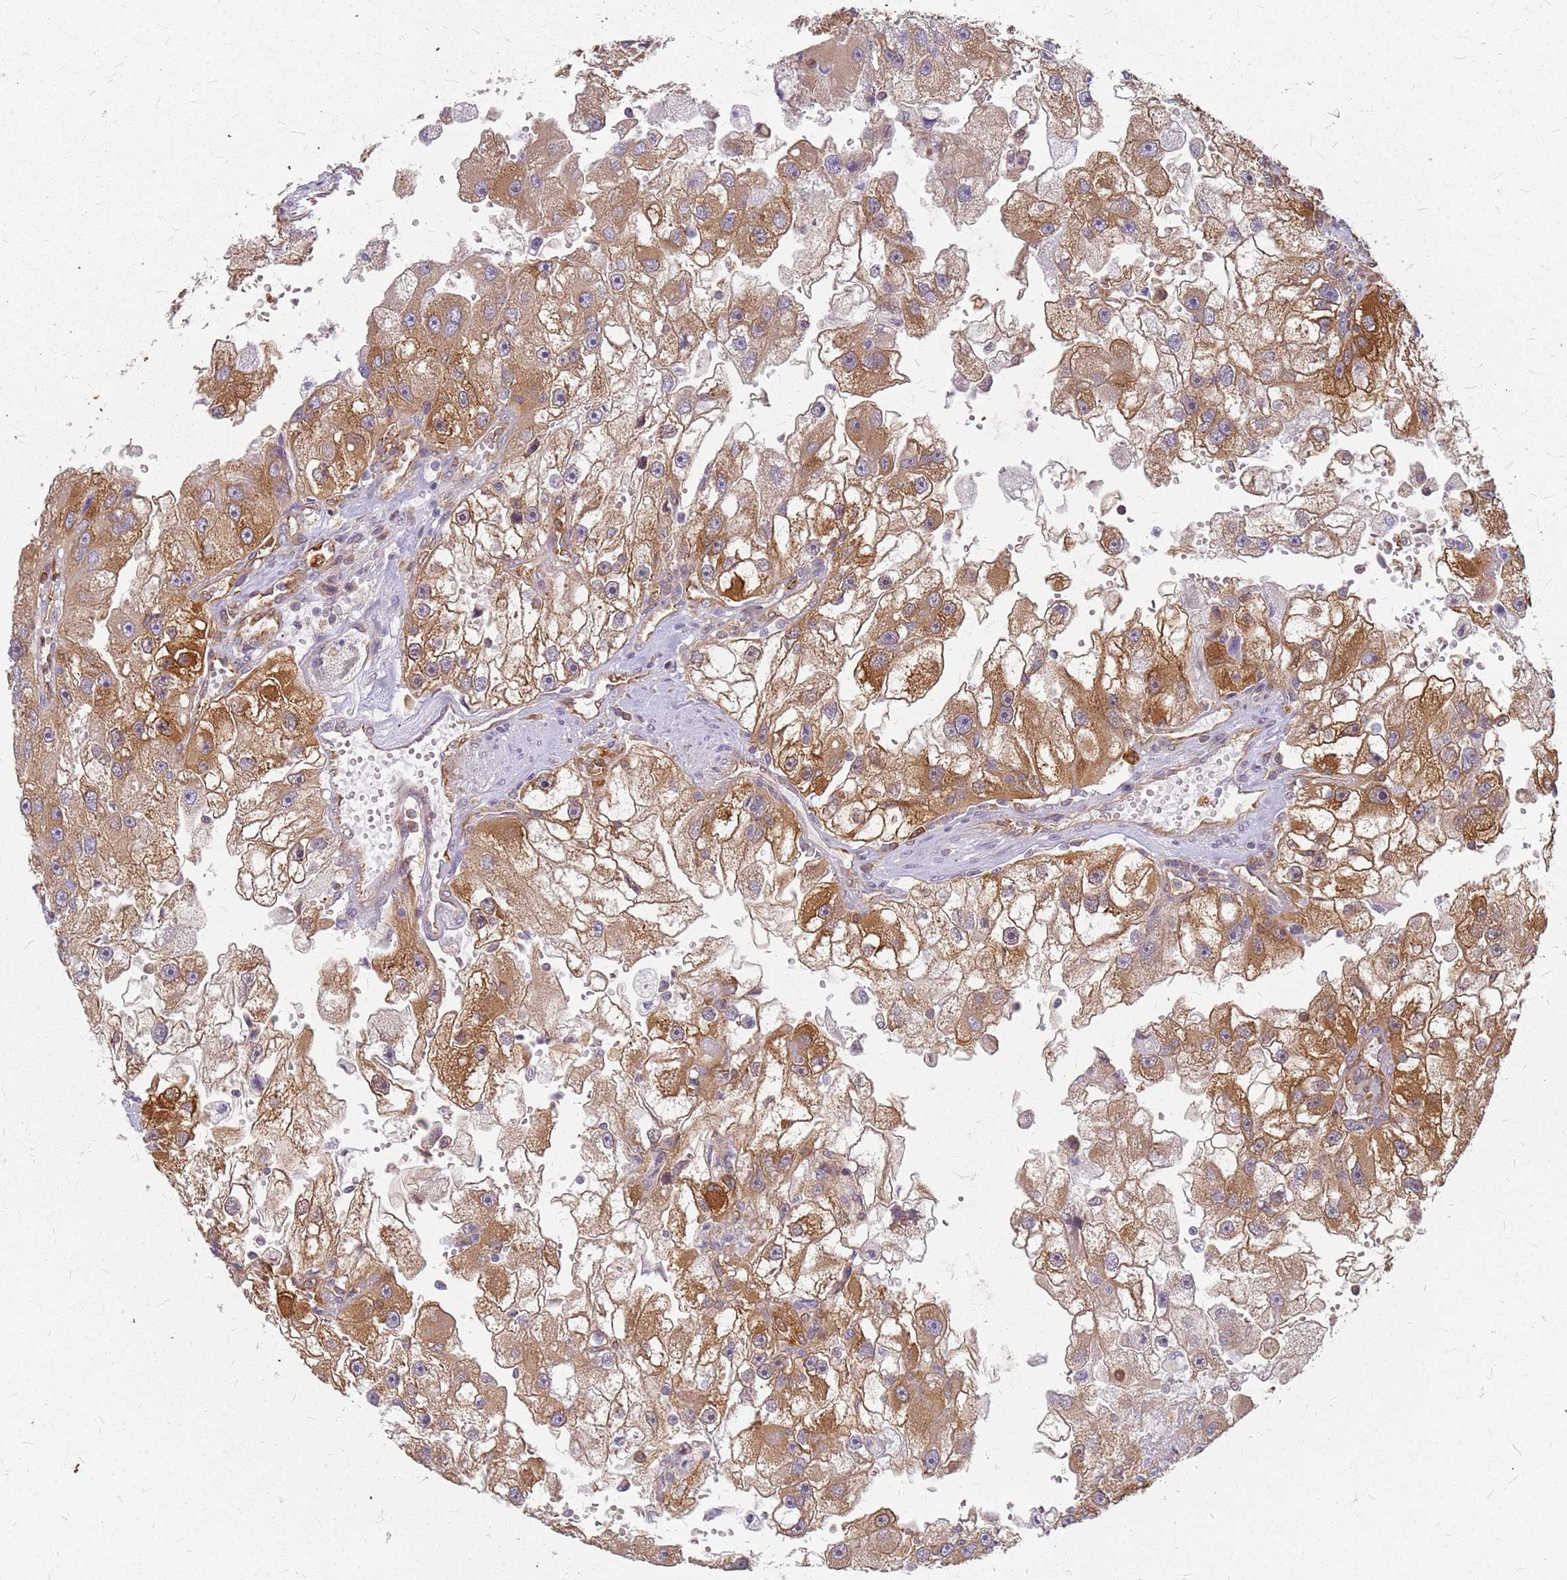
{"staining": {"intensity": "moderate", "quantity": ">75%", "location": "cytoplasmic/membranous"}, "tissue": "renal cancer", "cell_type": "Tumor cells", "image_type": "cancer", "snomed": [{"axis": "morphology", "description": "Adenocarcinoma, NOS"}, {"axis": "topography", "description": "Kidney"}], "caption": "Approximately >75% of tumor cells in human renal cancer (adenocarcinoma) show moderate cytoplasmic/membranous protein positivity as visualized by brown immunohistochemical staining.", "gene": "HDX", "patient": {"sex": "male", "age": 63}}